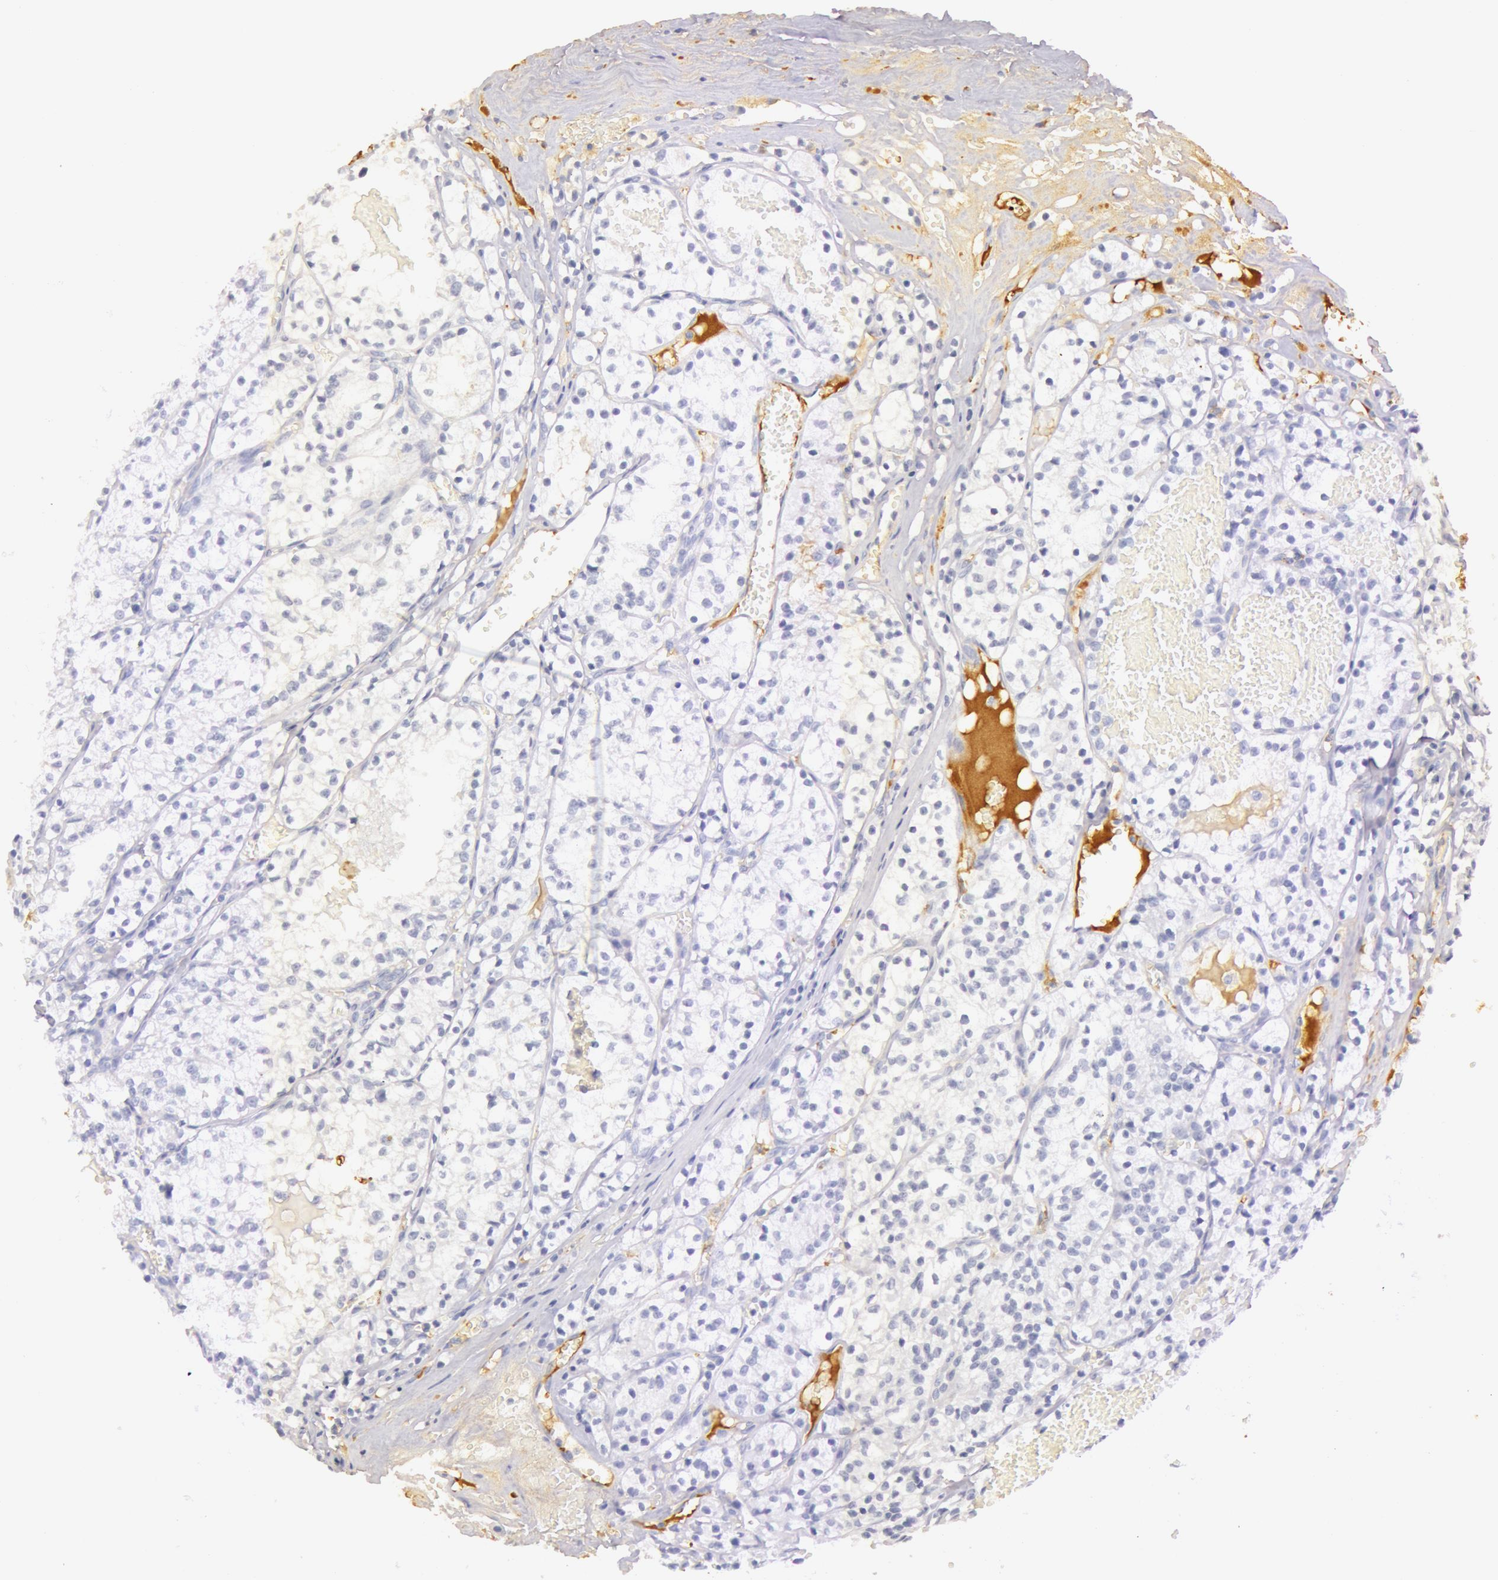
{"staining": {"intensity": "negative", "quantity": "none", "location": "none"}, "tissue": "renal cancer", "cell_type": "Tumor cells", "image_type": "cancer", "snomed": [{"axis": "morphology", "description": "Adenocarcinoma, NOS"}, {"axis": "topography", "description": "Kidney"}], "caption": "An IHC image of adenocarcinoma (renal) is shown. There is no staining in tumor cells of adenocarcinoma (renal).", "gene": "C4BPA", "patient": {"sex": "male", "age": 61}}